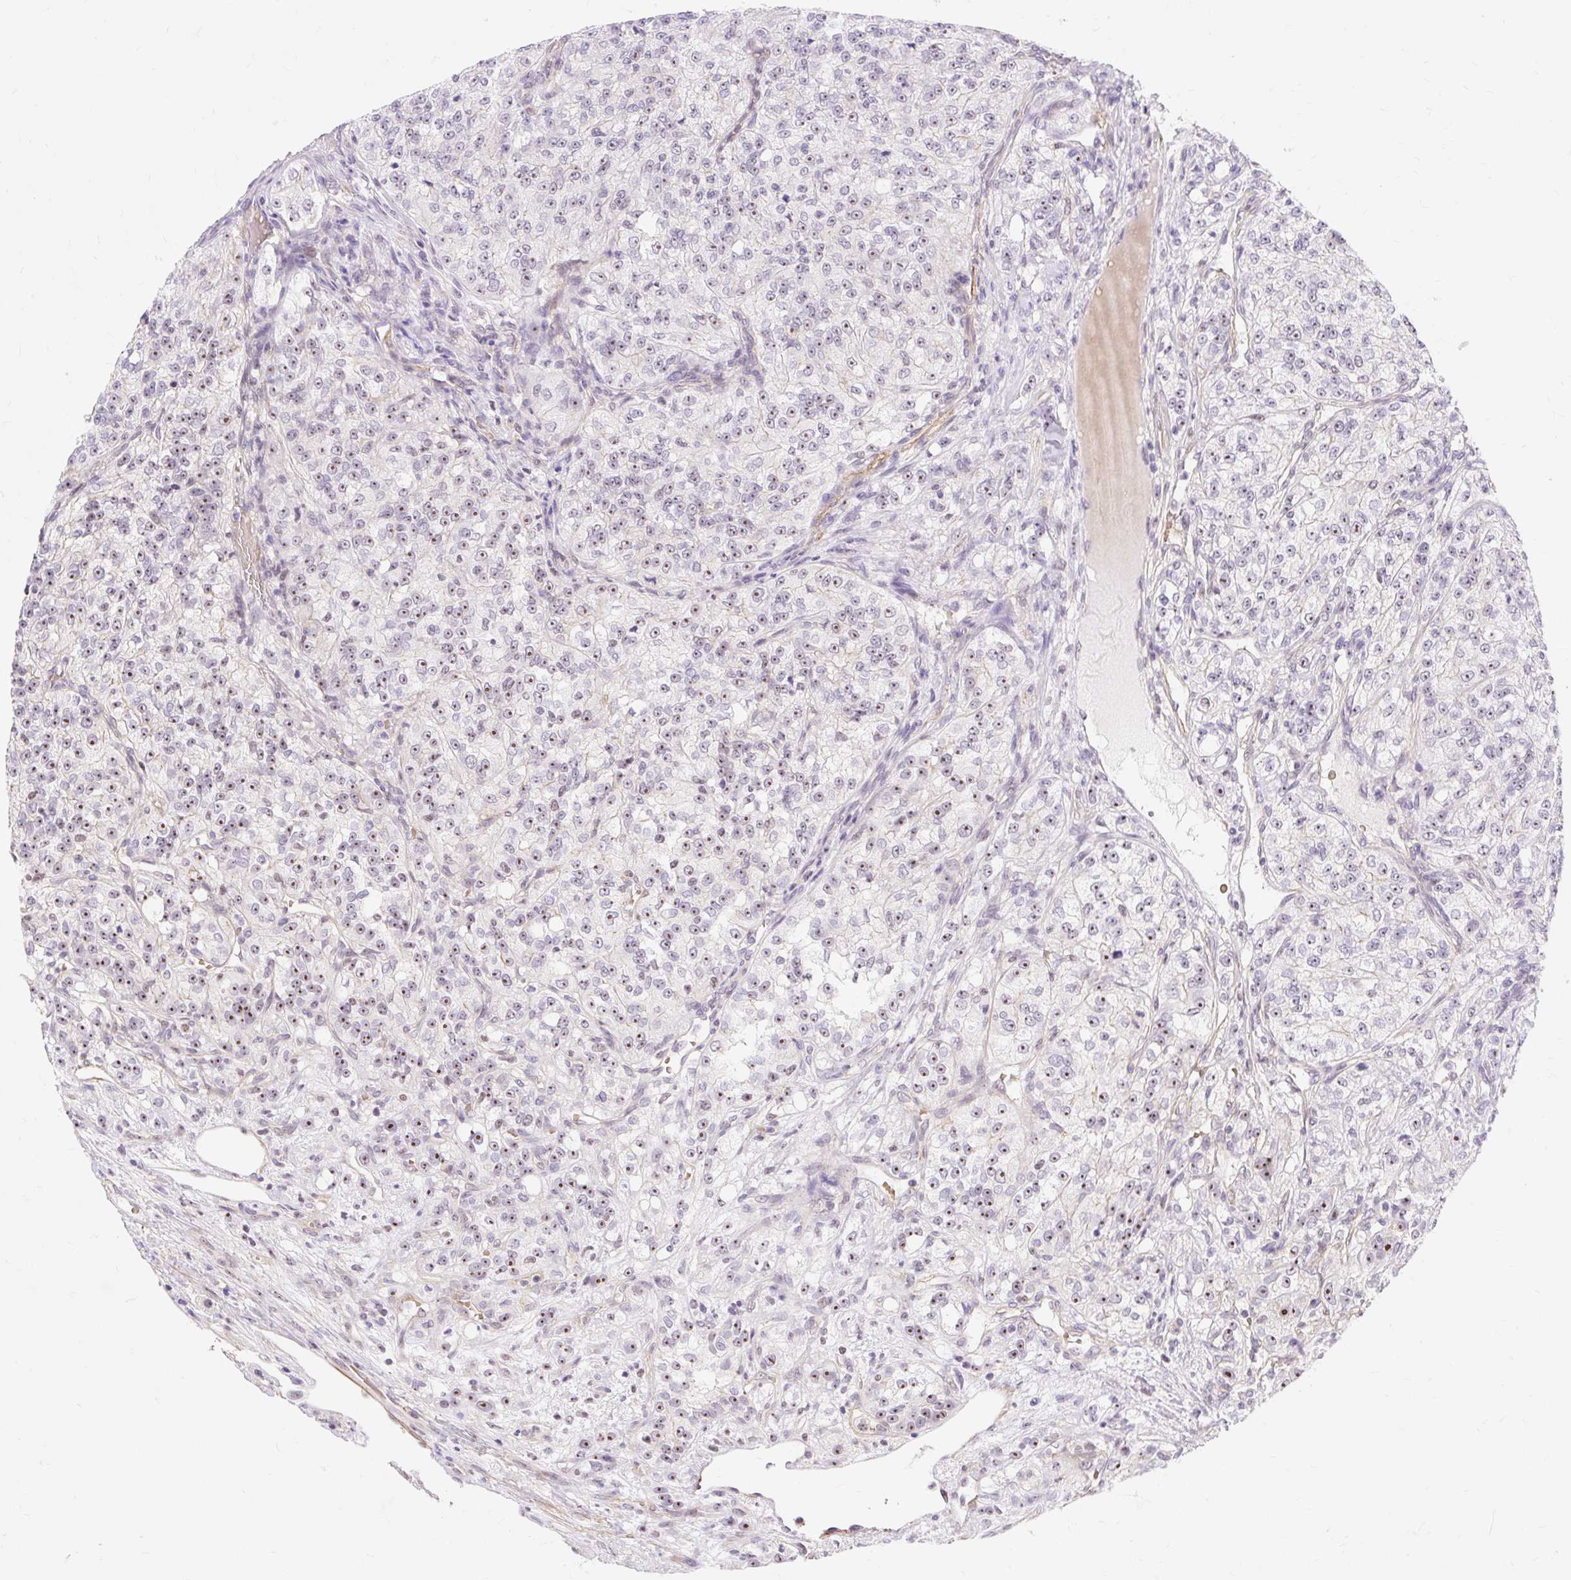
{"staining": {"intensity": "moderate", "quantity": "25%-75%", "location": "nuclear"}, "tissue": "renal cancer", "cell_type": "Tumor cells", "image_type": "cancer", "snomed": [{"axis": "morphology", "description": "Adenocarcinoma, NOS"}, {"axis": "topography", "description": "Kidney"}], "caption": "Immunohistochemical staining of renal cancer (adenocarcinoma) demonstrates medium levels of moderate nuclear staining in approximately 25%-75% of tumor cells. (DAB (3,3'-diaminobenzidine) = brown stain, brightfield microscopy at high magnification).", "gene": "OBP2A", "patient": {"sex": "female", "age": 63}}